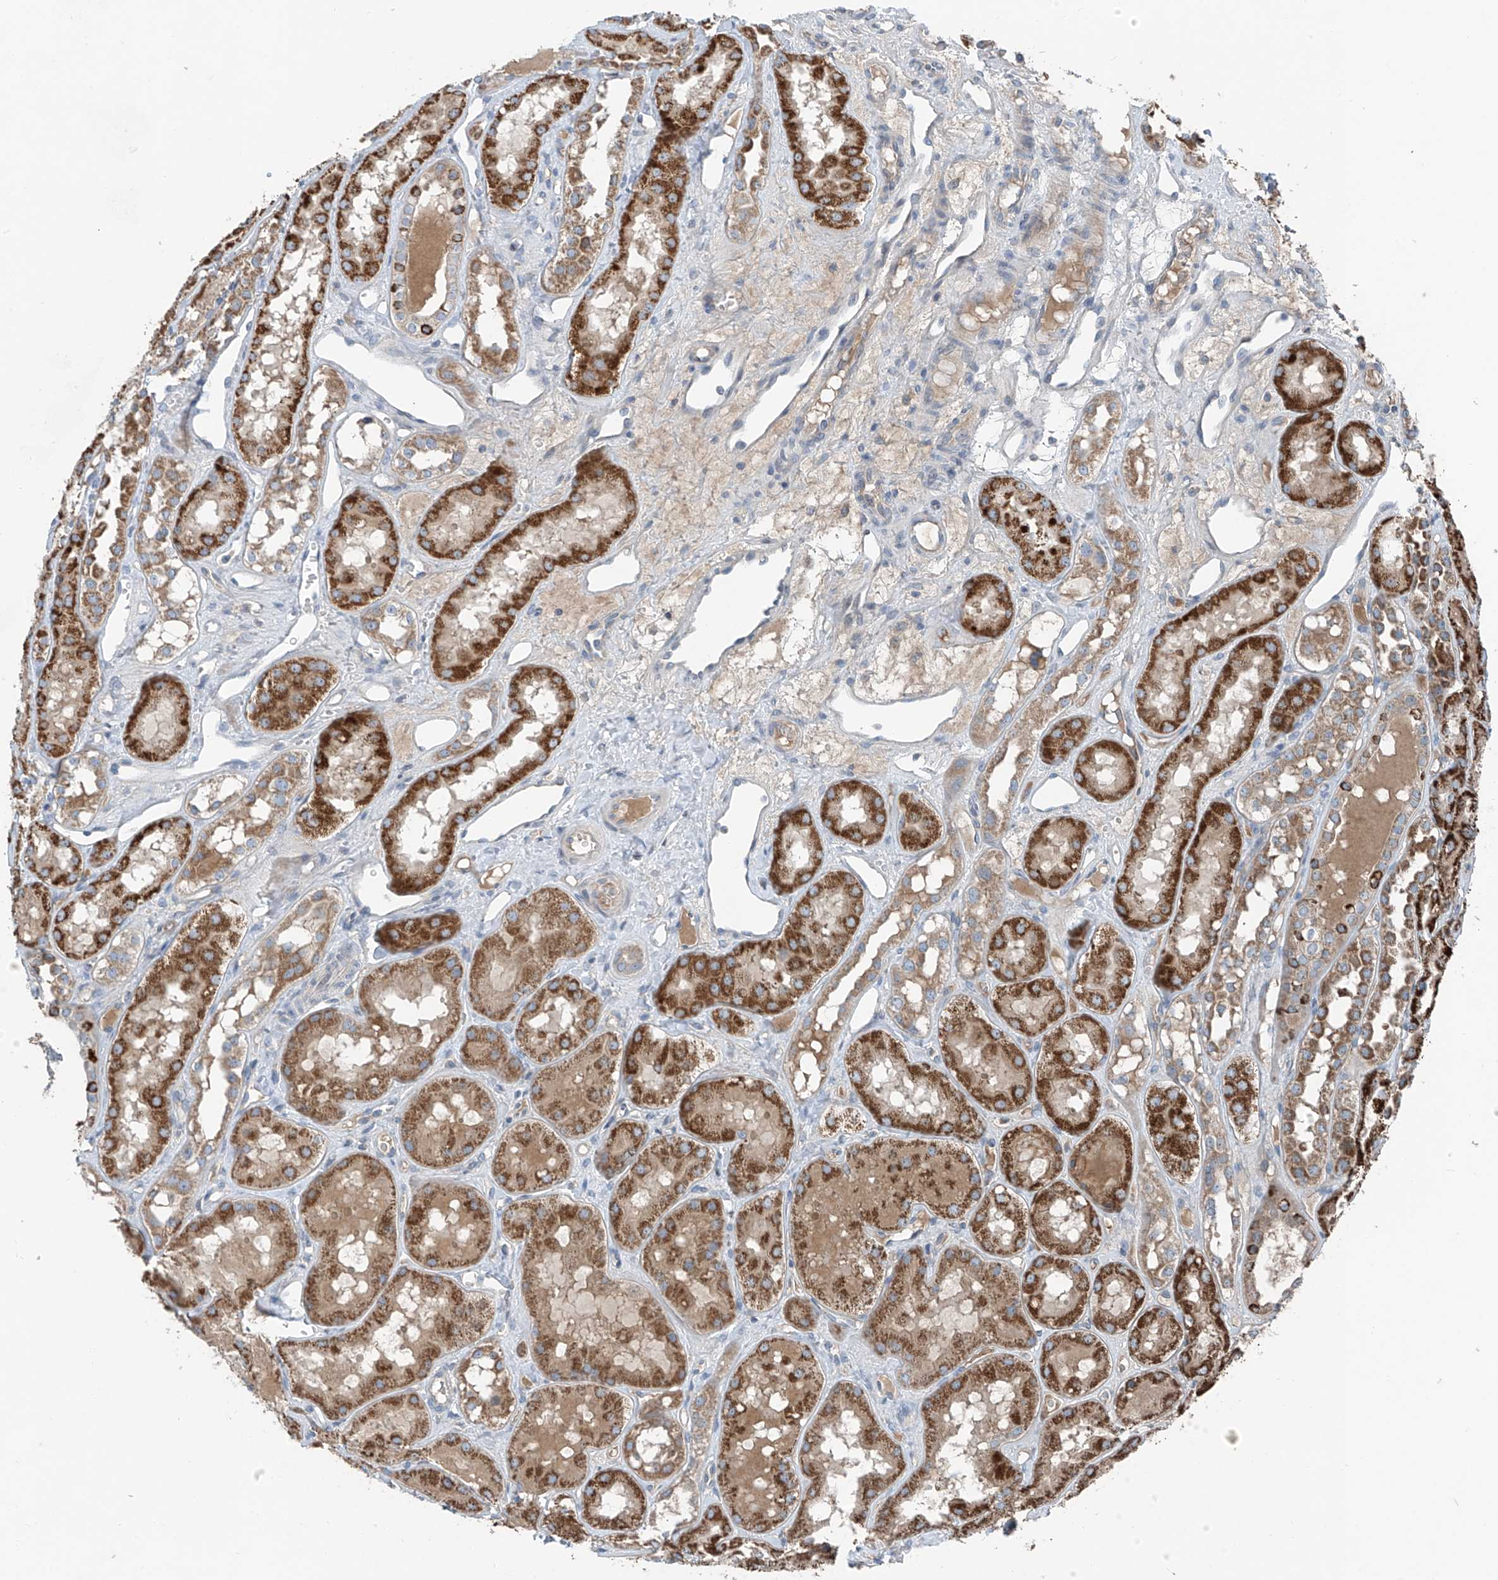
{"staining": {"intensity": "negative", "quantity": "none", "location": "none"}, "tissue": "kidney", "cell_type": "Cells in glomeruli", "image_type": "normal", "snomed": [{"axis": "morphology", "description": "Normal tissue, NOS"}, {"axis": "topography", "description": "Kidney"}], "caption": "IHC of normal human kidney displays no staining in cells in glomeruli.", "gene": "FOXRED2", "patient": {"sex": "male", "age": 16}}